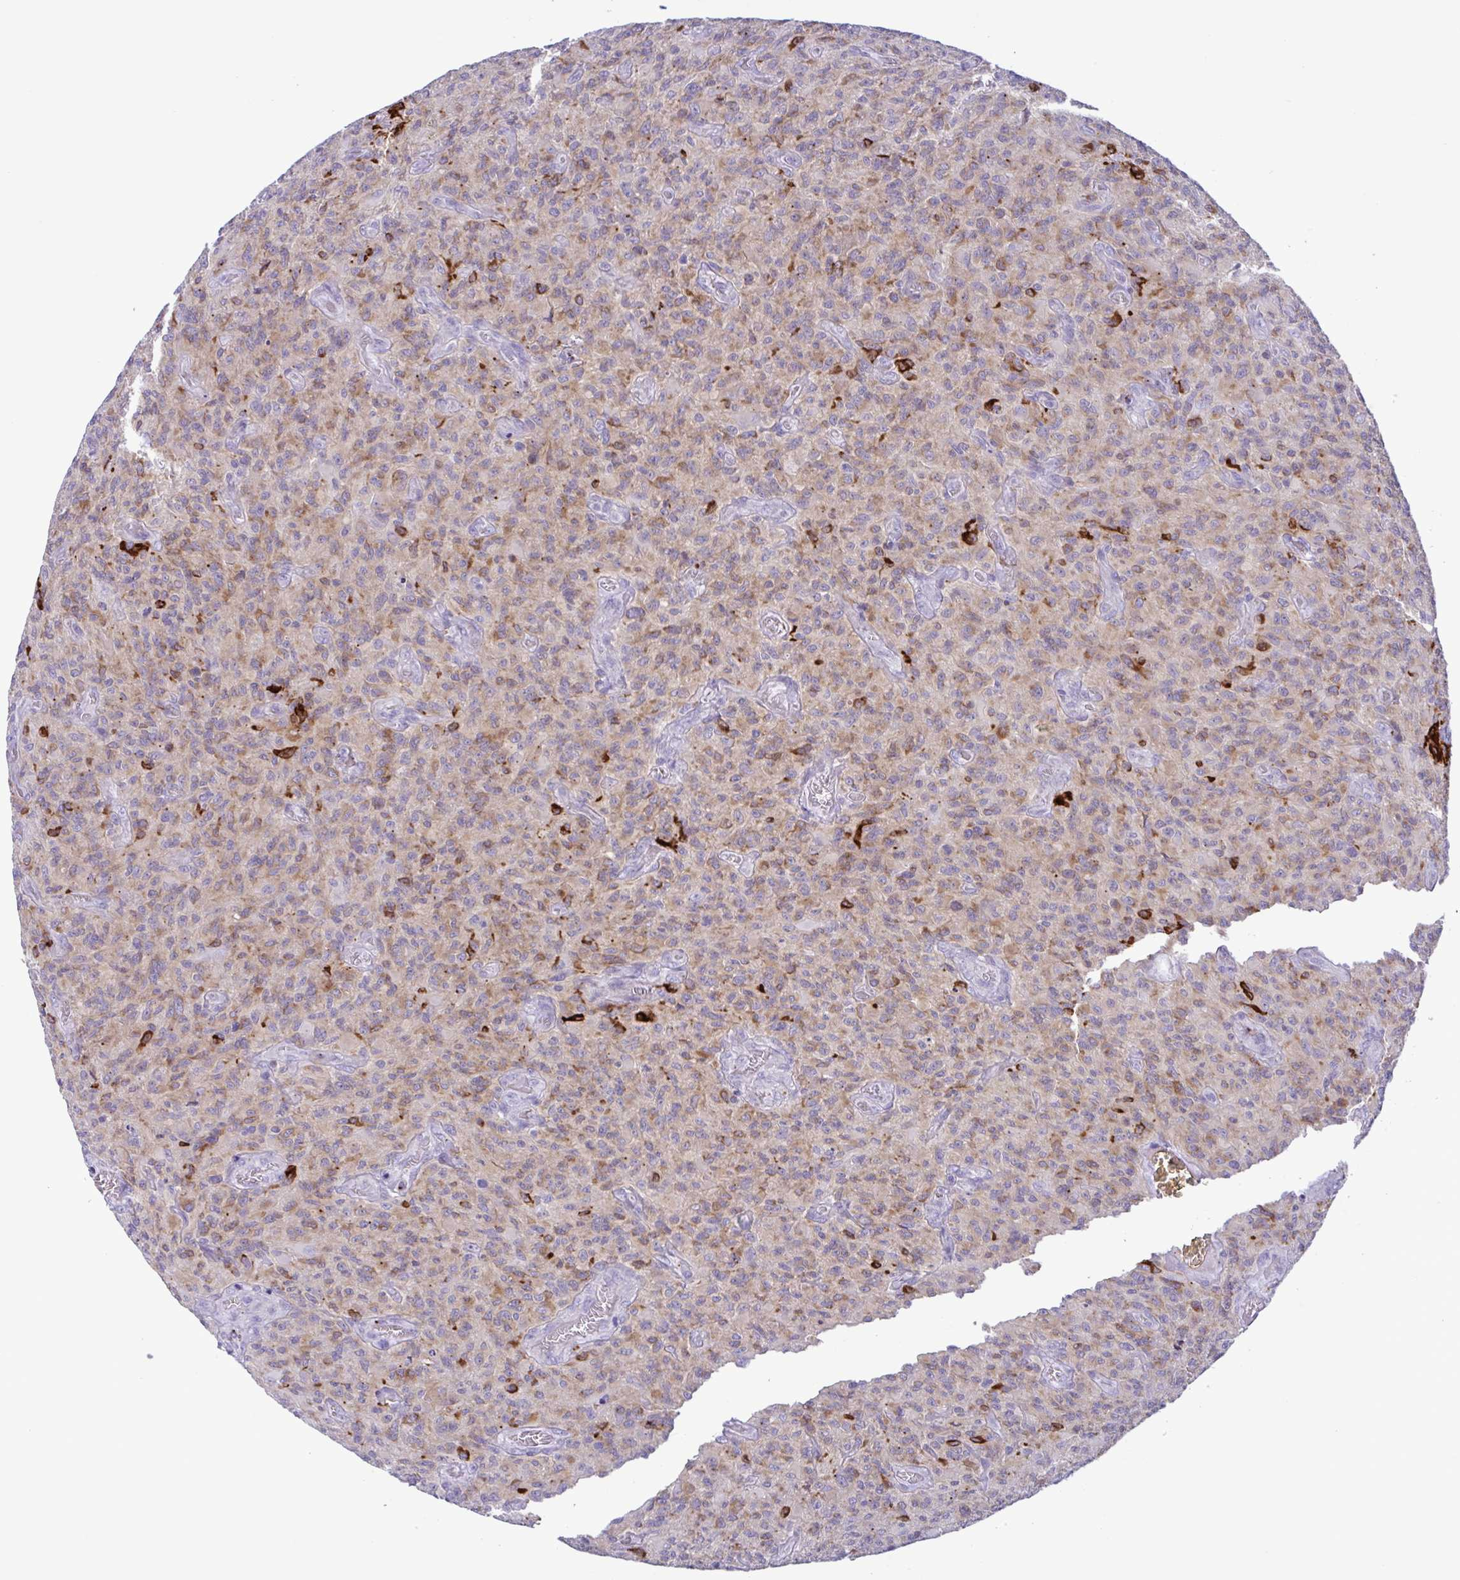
{"staining": {"intensity": "weak", "quantity": "25%-75%", "location": "cytoplasmic/membranous"}, "tissue": "glioma", "cell_type": "Tumor cells", "image_type": "cancer", "snomed": [{"axis": "morphology", "description": "Glioma, malignant, High grade"}, {"axis": "topography", "description": "Brain"}], "caption": "The immunohistochemical stain labels weak cytoplasmic/membranous positivity in tumor cells of high-grade glioma (malignant) tissue.", "gene": "SREBF1", "patient": {"sex": "male", "age": 61}}